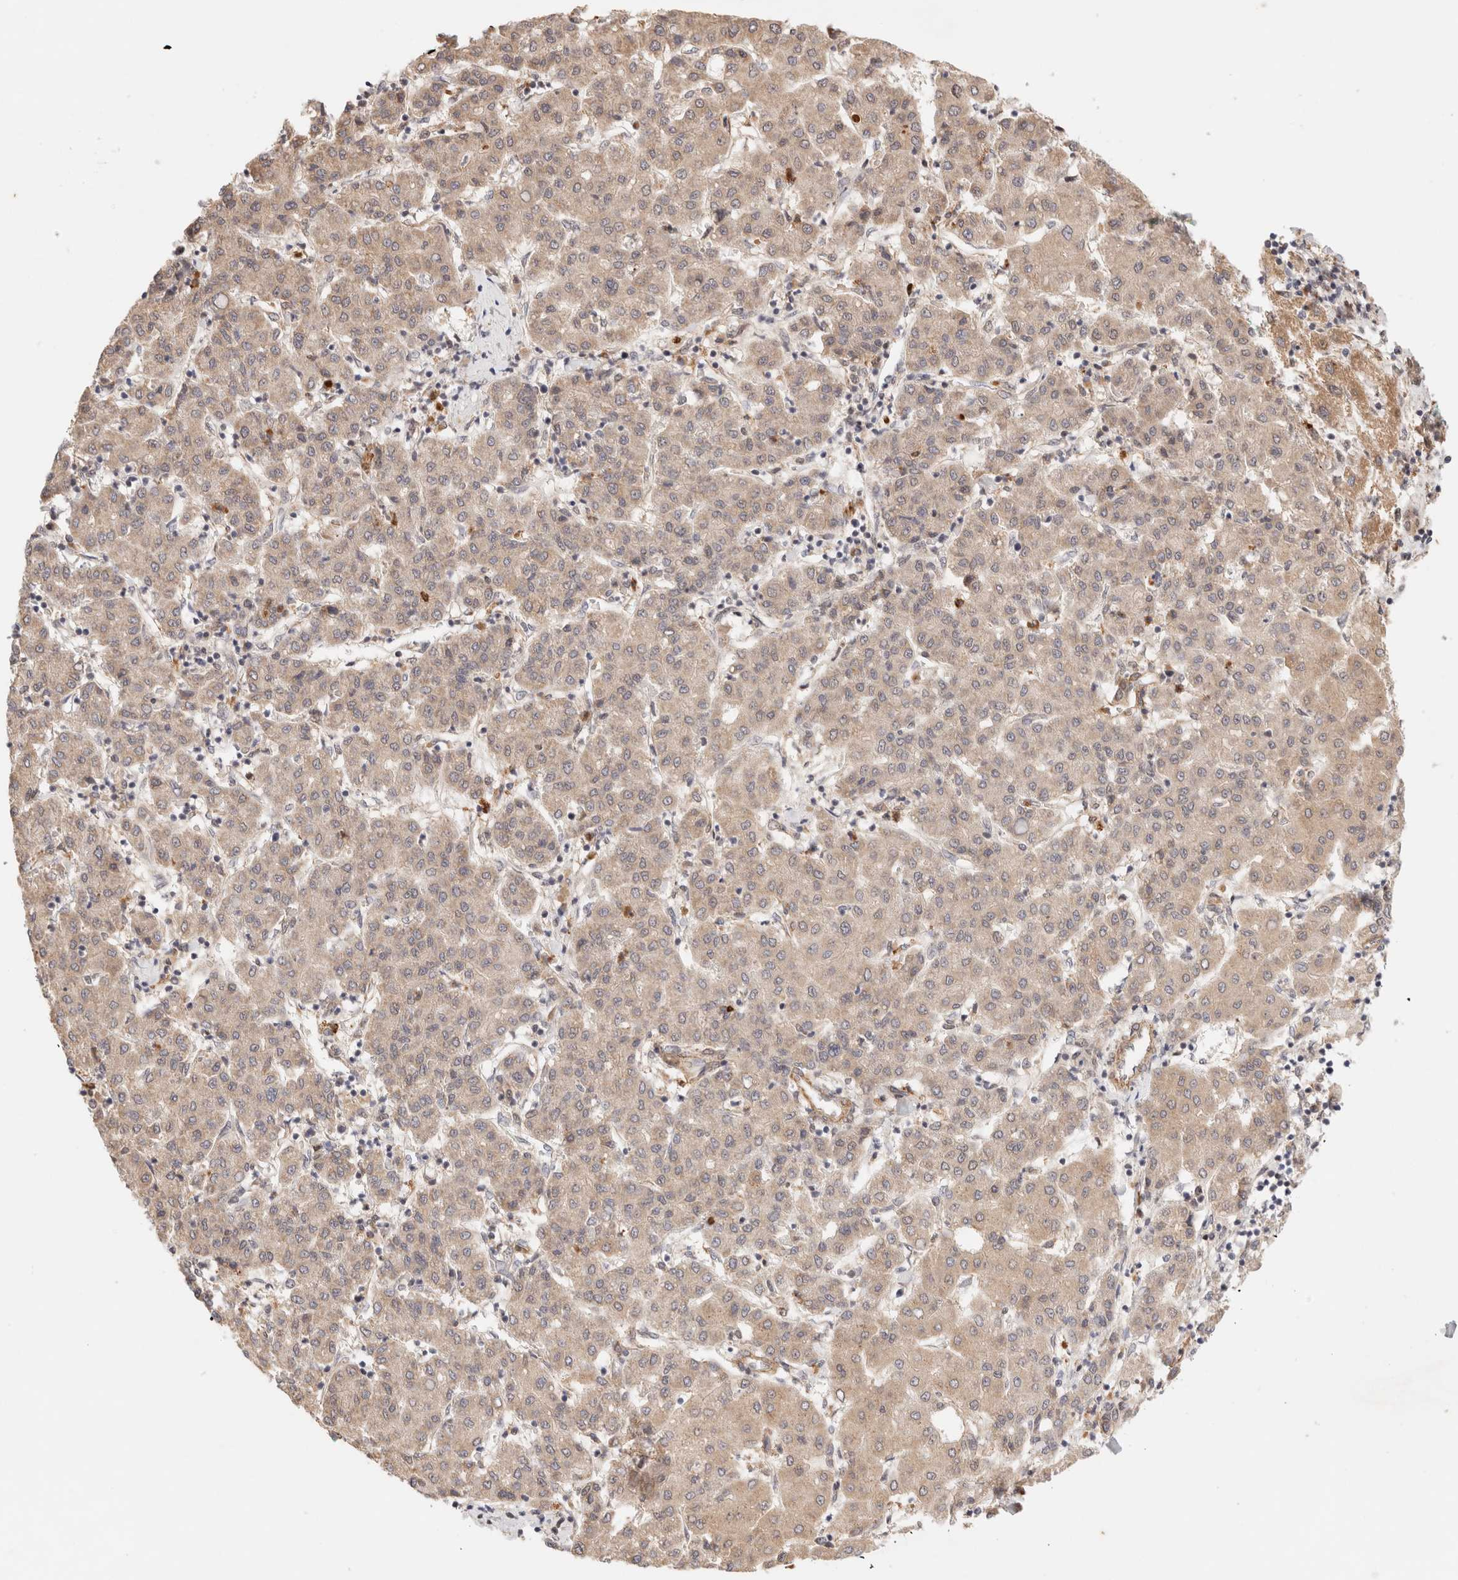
{"staining": {"intensity": "moderate", "quantity": ">75%", "location": "cytoplasmic/membranous"}, "tissue": "liver cancer", "cell_type": "Tumor cells", "image_type": "cancer", "snomed": [{"axis": "morphology", "description": "Carcinoma, Hepatocellular, NOS"}, {"axis": "topography", "description": "Liver"}], "caption": "IHC (DAB) staining of human liver hepatocellular carcinoma exhibits moderate cytoplasmic/membranous protein expression in approximately >75% of tumor cells.", "gene": "BRPF3", "patient": {"sex": "male", "age": 65}}